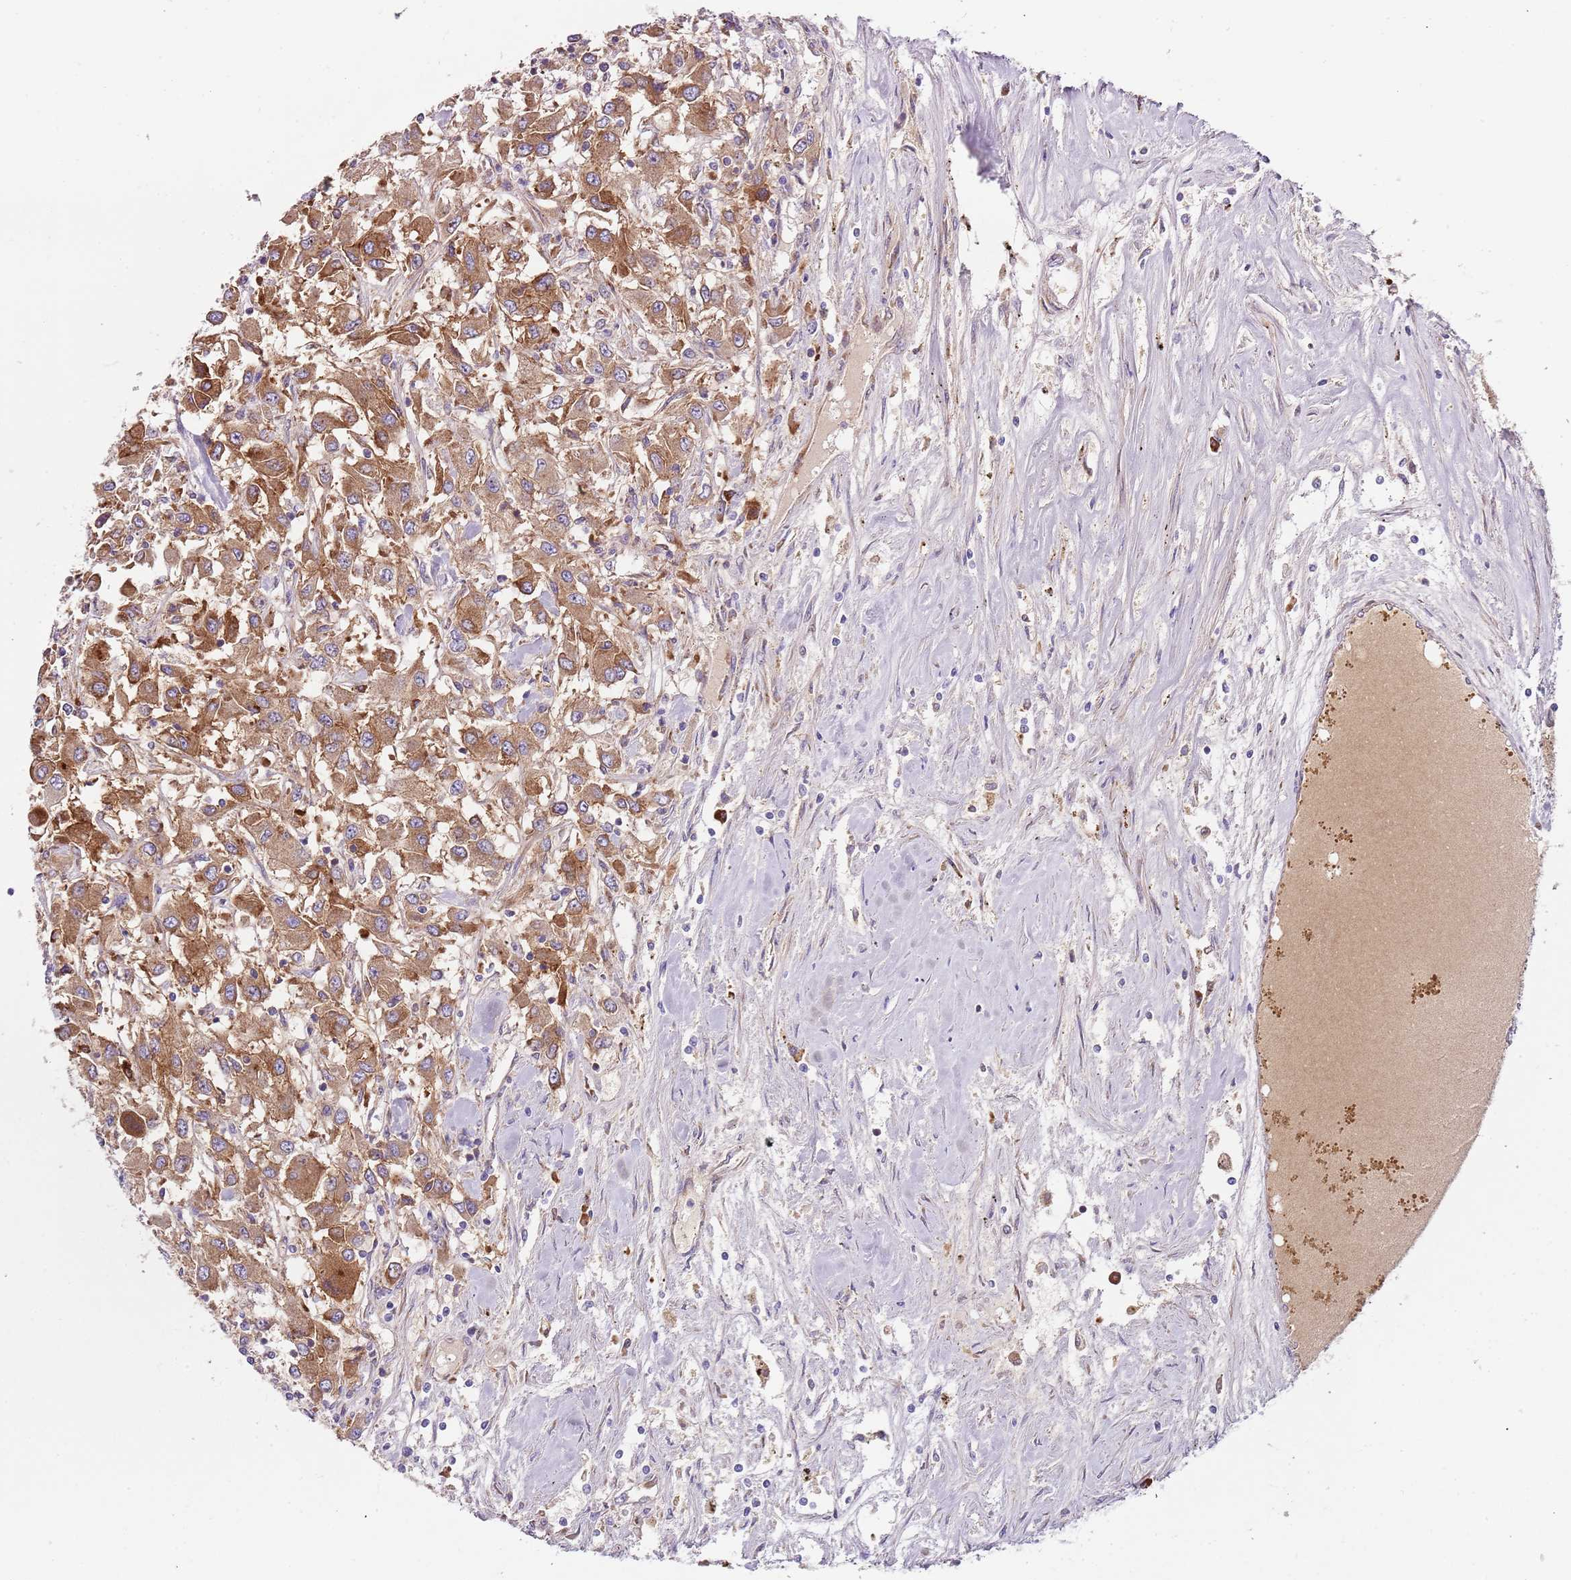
{"staining": {"intensity": "moderate", "quantity": ">75%", "location": "cytoplasmic/membranous"}, "tissue": "renal cancer", "cell_type": "Tumor cells", "image_type": "cancer", "snomed": [{"axis": "morphology", "description": "Adenocarcinoma, NOS"}, {"axis": "topography", "description": "Kidney"}], "caption": "The histopathology image exhibits a brown stain indicating the presence of a protein in the cytoplasmic/membranous of tumor cells in renal cancer (adenocarcinoma). (IHC, brightfield microscopy, high magnification).", "gene": "VWCE", "patient": {"sex": "female", "age": 67}}